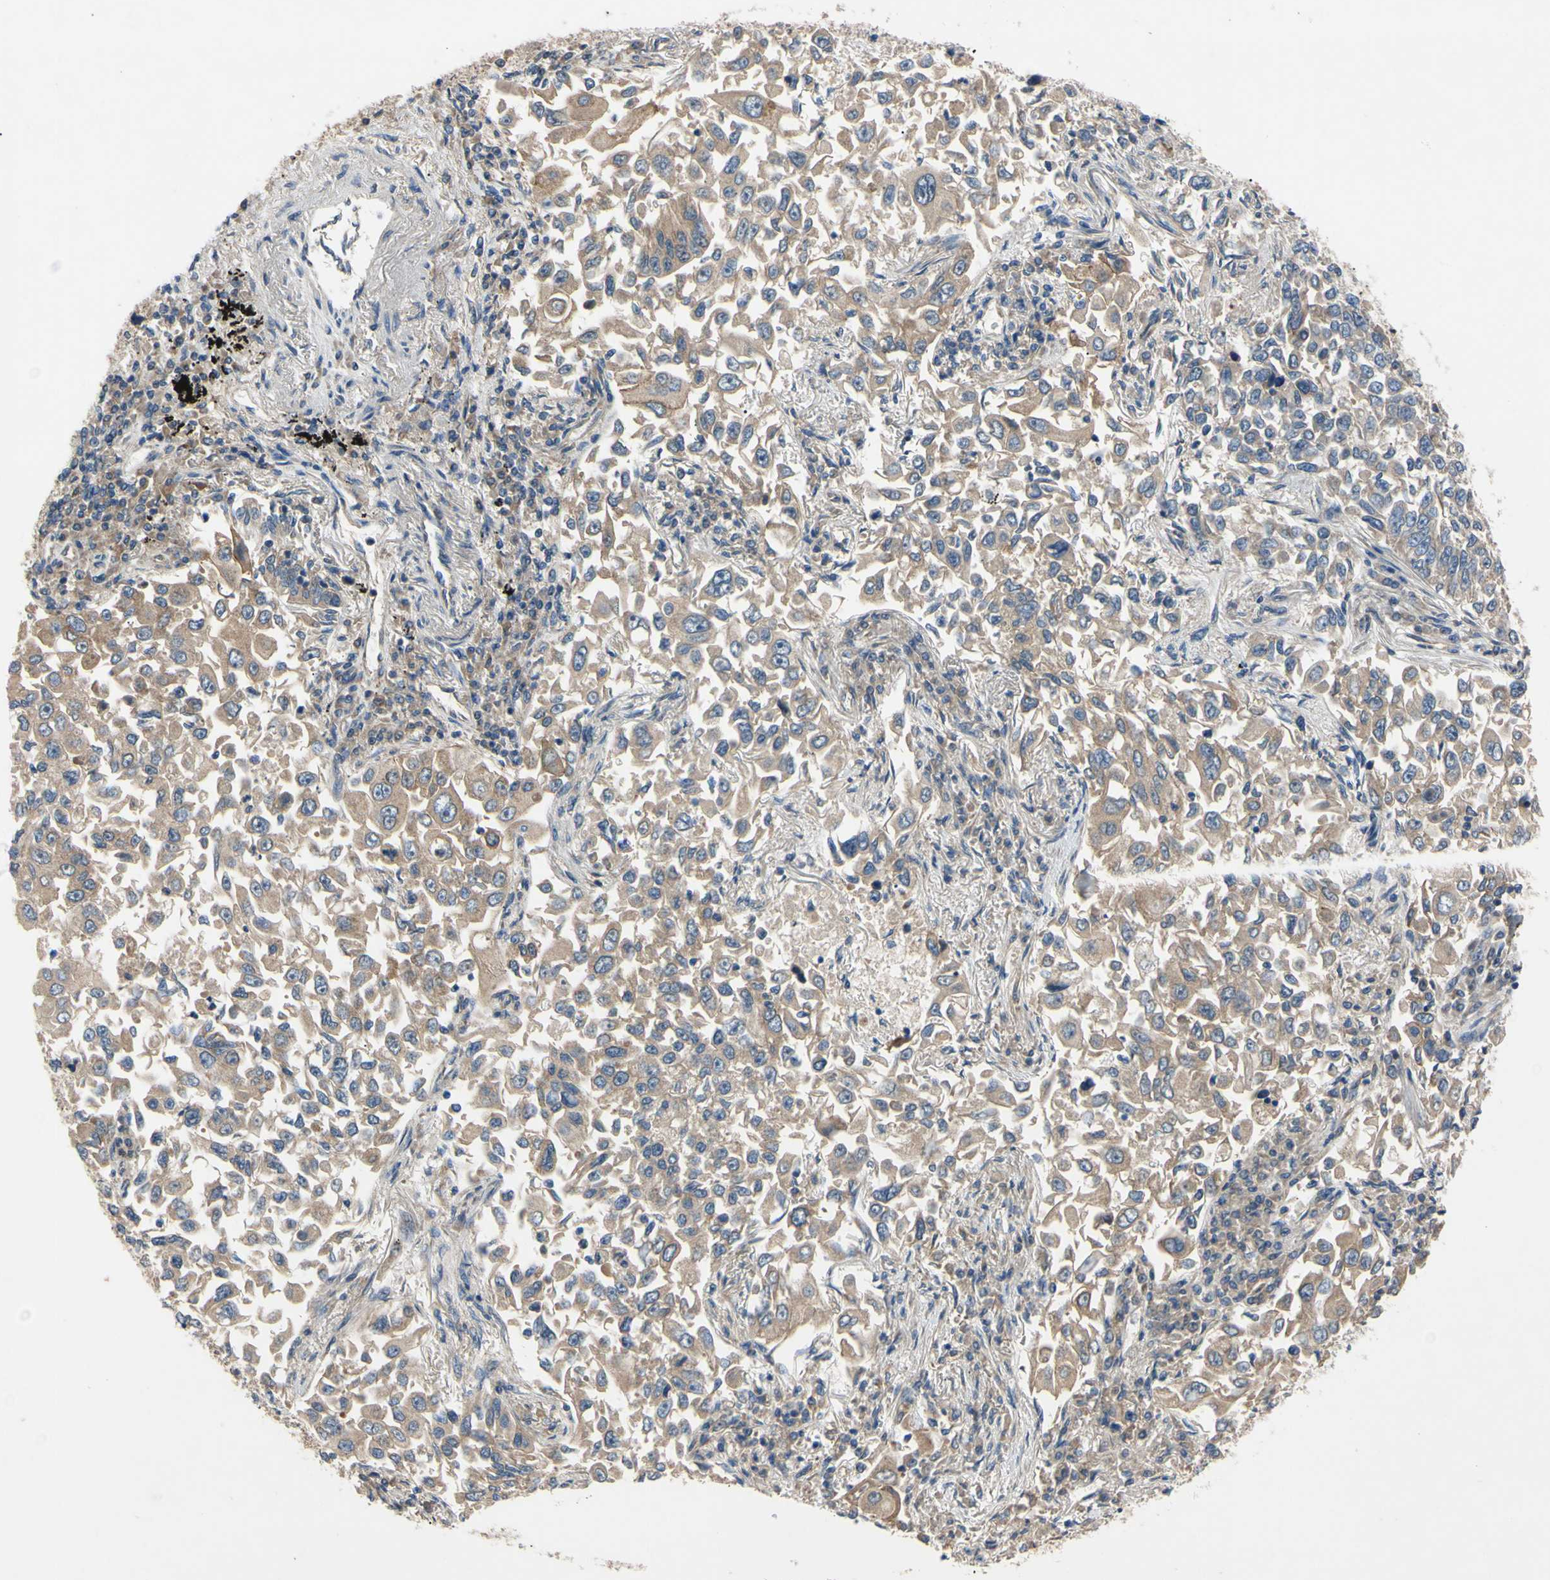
{"staining": {"intensity": "moderate", "quantity": ">75%", "location": "cytoplasmic/membranous"}, "tissue": "lung cancer", "cell_type": "Tumor cells", "image_type": "cancer", "snomed": [{"axis": "morphology", "description": "Adenocarcinoma, NOS"}, {"axis": "topography", "description": "Lung"}], "caption": "An immunohistochemistry (IHC) micrograph of tumor tissue is shown. Protein staining in brown labels moderate cytoplasmic/membranous positivity in lung cancer within tumor cells.", "gene": "HILPDA", "patient": {"sex": "male", "age": 84}}